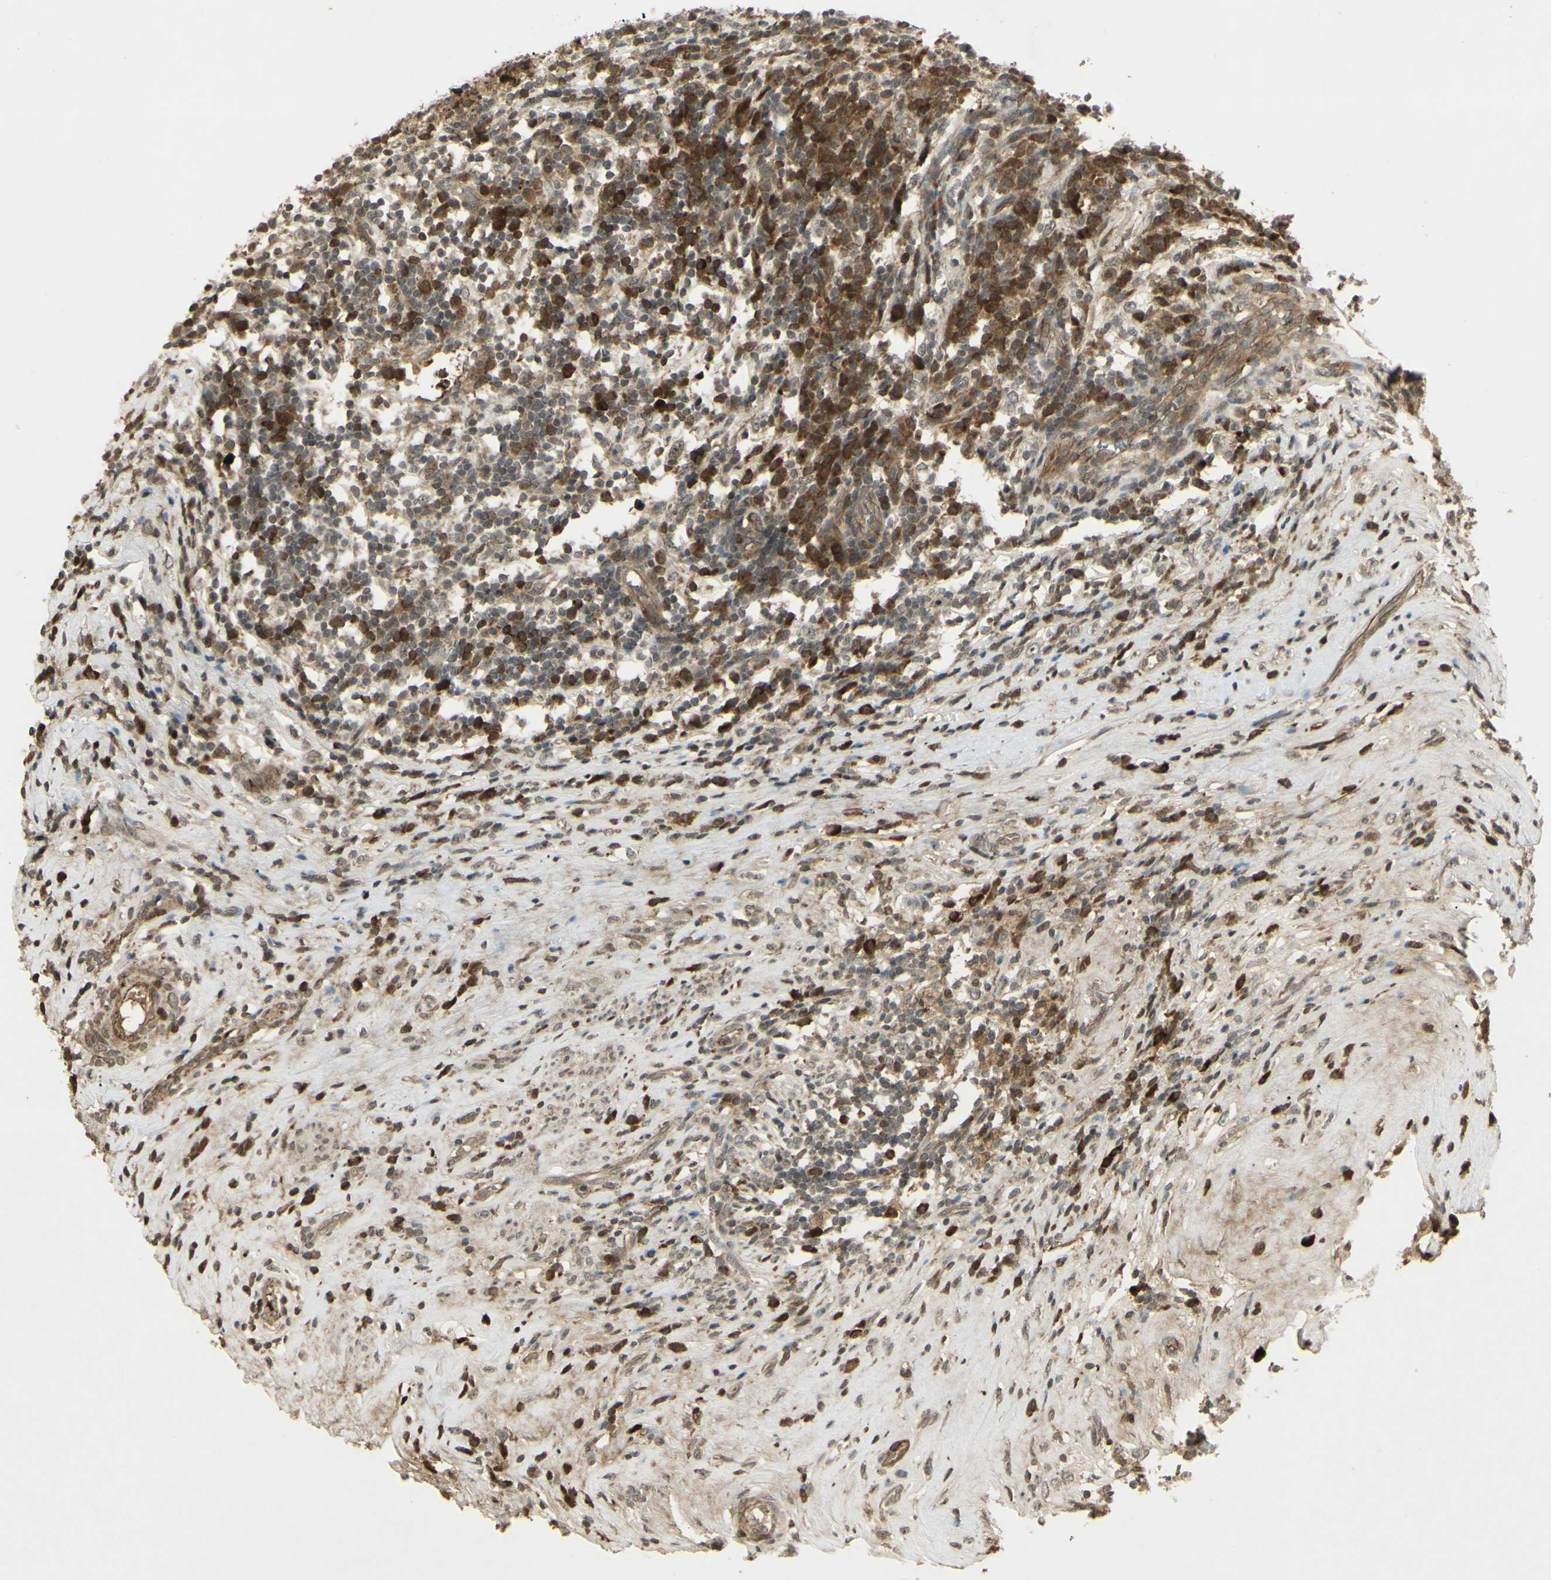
{"staining": {"intensity": "weak", "quantity": ">75%", "location": "cytoplasmic/membranous"}, "tissue": "testis cancer", "cell_type": "Tumor cells", "image_type": "cancer", "snomed": [{"axis": "morphology", "description": "Necrosis, NOS"}, {"axis": "morphology", "description": "Carcinoma, Embryonal, NOS"}, {"axis": "topography", "description": "Testis"}], "caption": "Immunohistochemical staining of human testis cancer (embryonal carcinoma) demonstrates low levels of weak cytoplasmic/membranous staining in about >75% of tumor cells. (Brightfield microscopy of DAB IHC at high magnification).", "gene": "BLNK", "patient": {"sex": "male", "age": 19}}